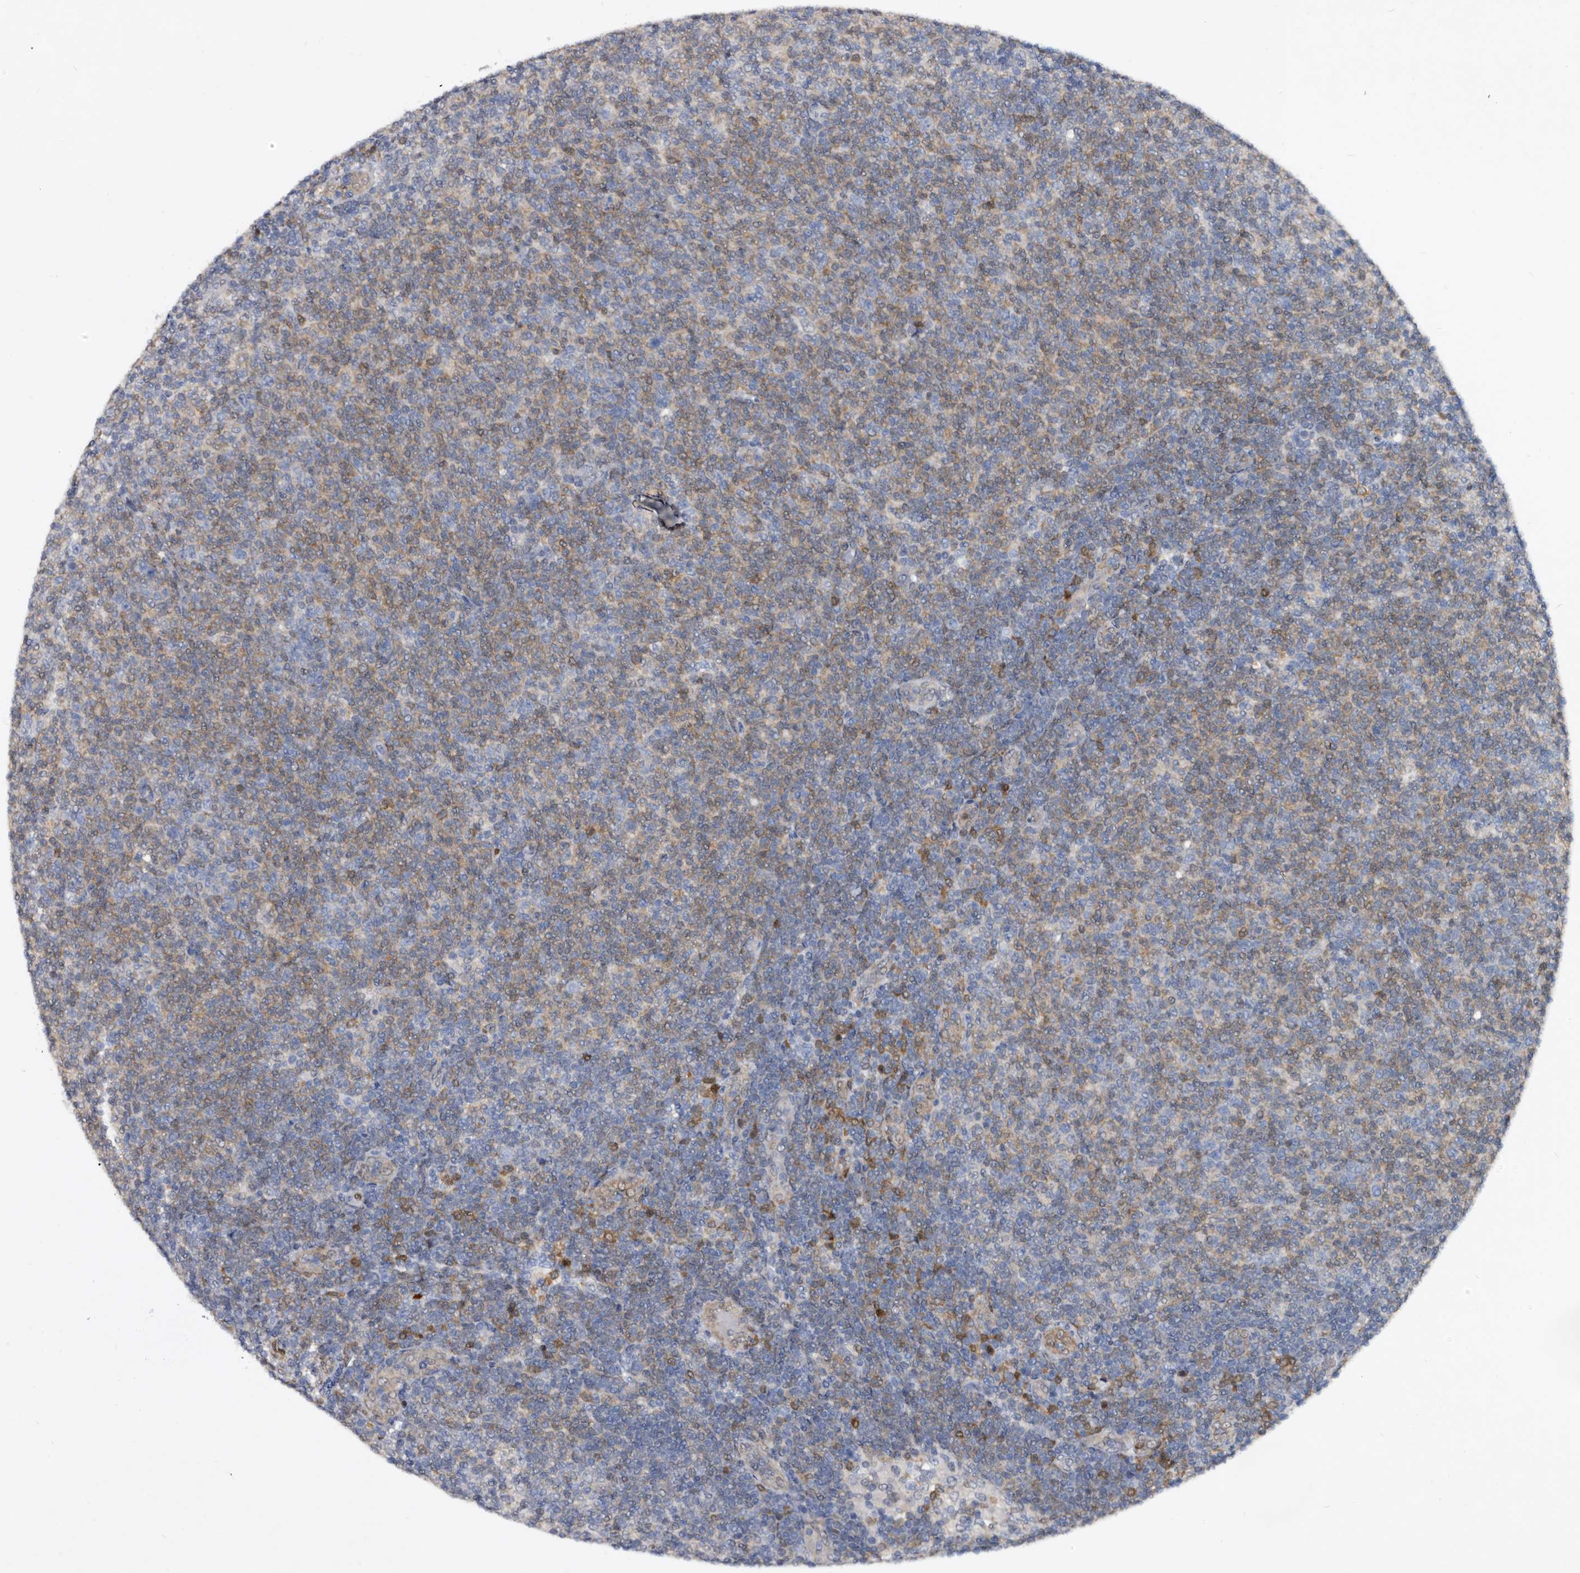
{"staining": {"intensity": "weak", "quantity": "25%-75%", "location": "cytoplasmic/membranous"}, "tissue": "lymphoma", "cell_type": "Tumor cells", "image_type": "cancer", "snomed": [{"axis": "morphology", "description": "Malignant lymphoma, non-Hodgkin's type, Low grade"}, {"axis": "topography", "description": "Lymph node"}], "caption": "Human low-grade malignant lymphoma, non-Hodgkin's type stained with a protein marker exhibits weak staining in tumor cells.", "gene": "SERPINB8", "patient": {"sex": "male", "age": 66}}